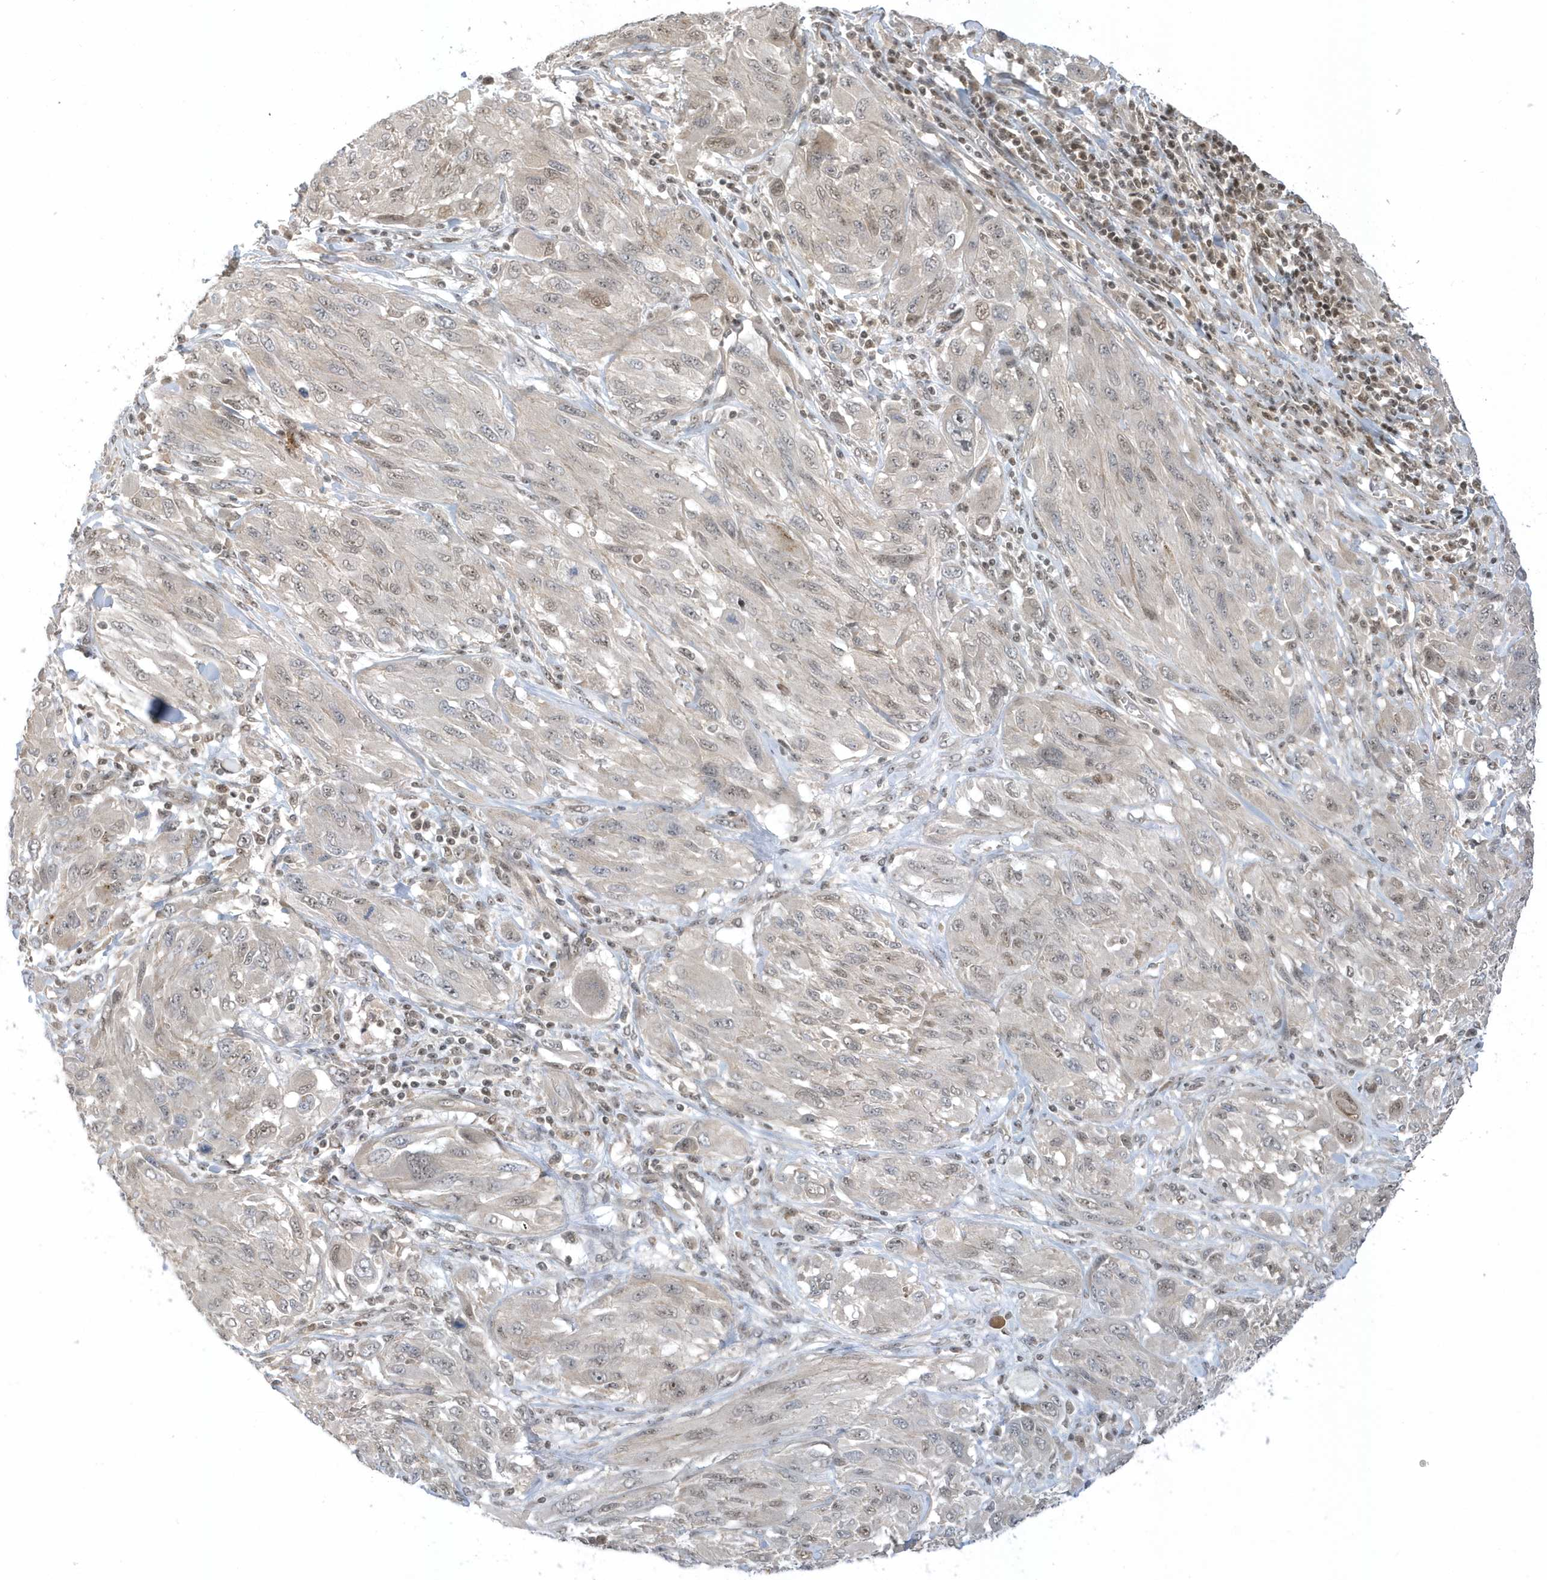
{"staining": {"intensity": "weak", "quantity": "<25%", "location": "nuclear"}, "tissue": "melanoma", "cell_type": "Tumor cells", "image_type": "cancer", "snomed": [{"axis": "morphology", "description": "Malignant melanoma, NOS"}, {"axis": "topography", "description": "Skin"}], "caption": "This is an immunohistochemistry (IHC) photomicrograph of human melanoma. There is no positivity in tumor cells.", "gene": "ZNF740", "patient": {"sex": "female", "age": 91}}